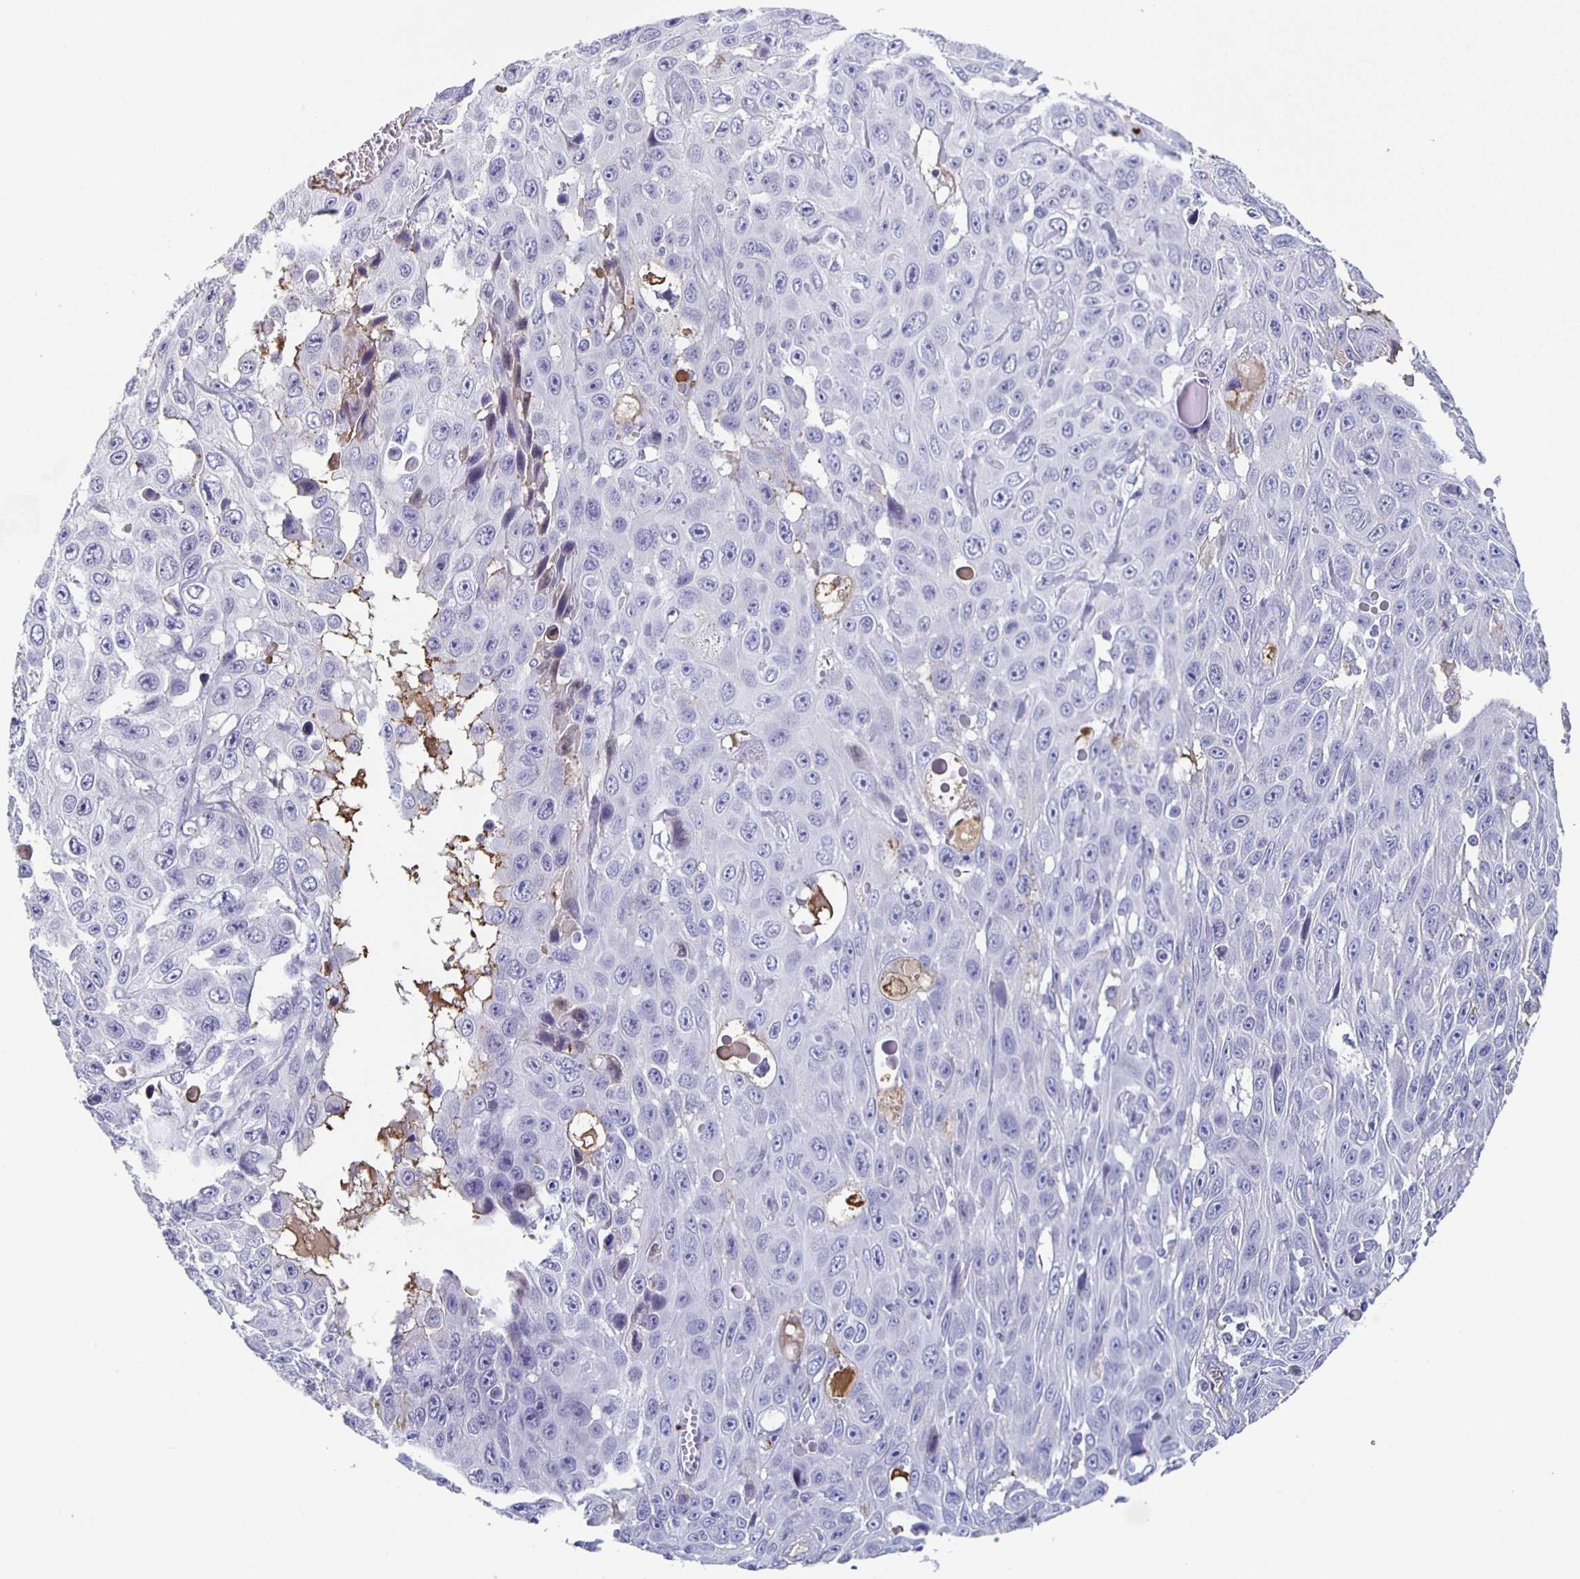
{"staining": {"intensity": "negative", "quantity": "none", "location": "none"}, "tissue": "skin cancer", "cell_type": "Tumor cells", "image_type": "cancer", "snomed": [{"axis": "morphology", "description": "Squamous cell carcinoma, NOS"}, {"axis": "topography", "description": "Skin"}], "caption": "Tumor cells show no significant protein staining in skin cancer (squamous cell carcinoma).", "gene": "FGA", "patient": {"sex": "male", "age": 82}}